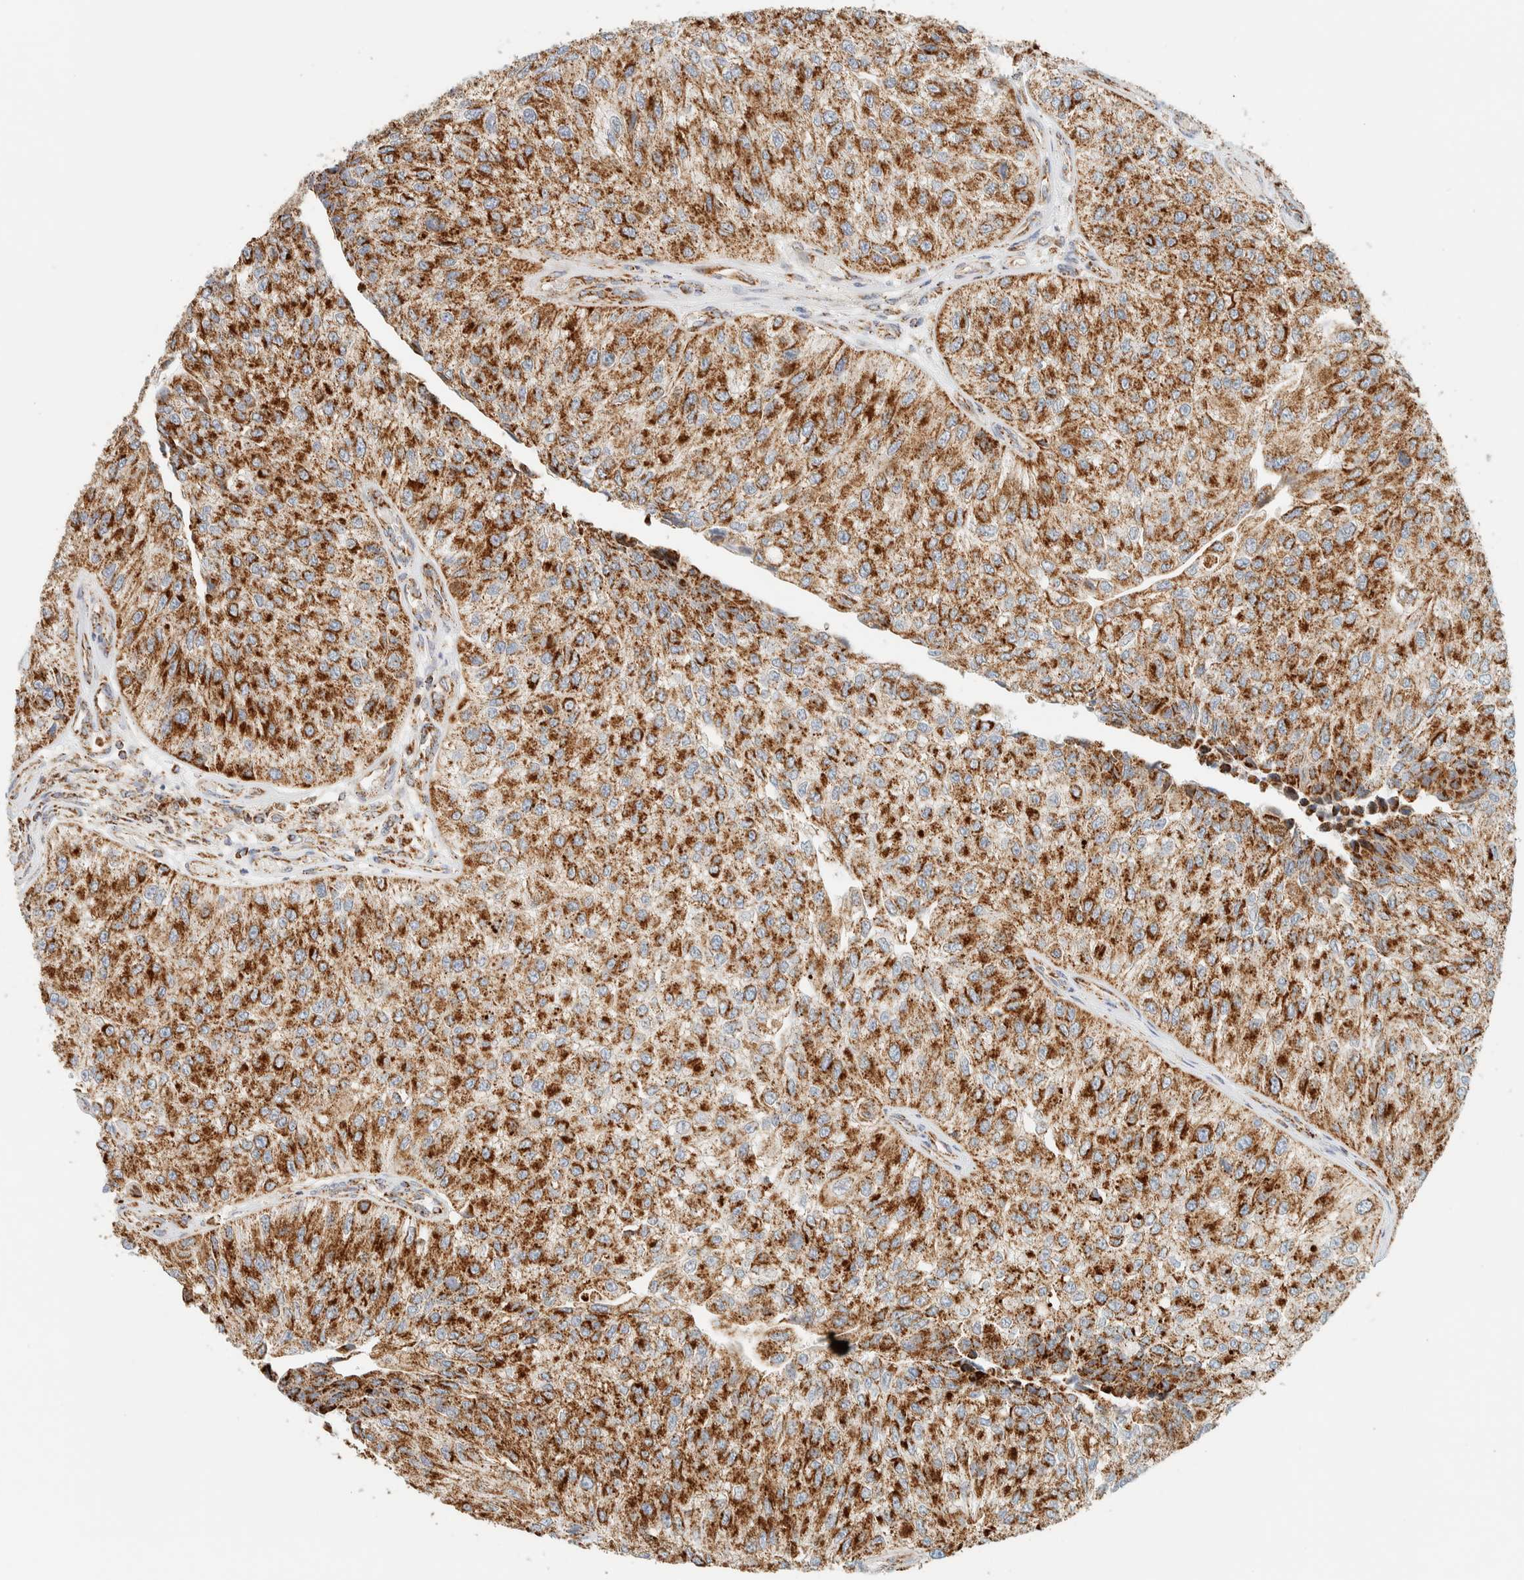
{"staining": {"intensity": "strong", "quantity": ">75%", "location": "cytoplasmic/membranous"}, "tissue": "urothelial cancer", "cell_type": "Tumor cells", "image_type": "cancer", "snomed": [{"axis": "morphology", "description": "Urothelial carcinoma, High grade"}, {"axis": "topography", "description": "Kidney"}, {"axis": "topography", "description": "Urinary bladder"}], "caption": "Urothelial carcinoma (high-grade) was stained to show a protein in brown. There is high levels of strong cytoplasmic/membranous staining in approximately >75% of tumor cells. The staining was performed using DAB to visualize the protein expression in brown, while the nuclei were stained in blue with hematoxylin (Magnification: 20x).", "gene": "KIFAP3", "patient": {"sex": "male", "age": 77}}